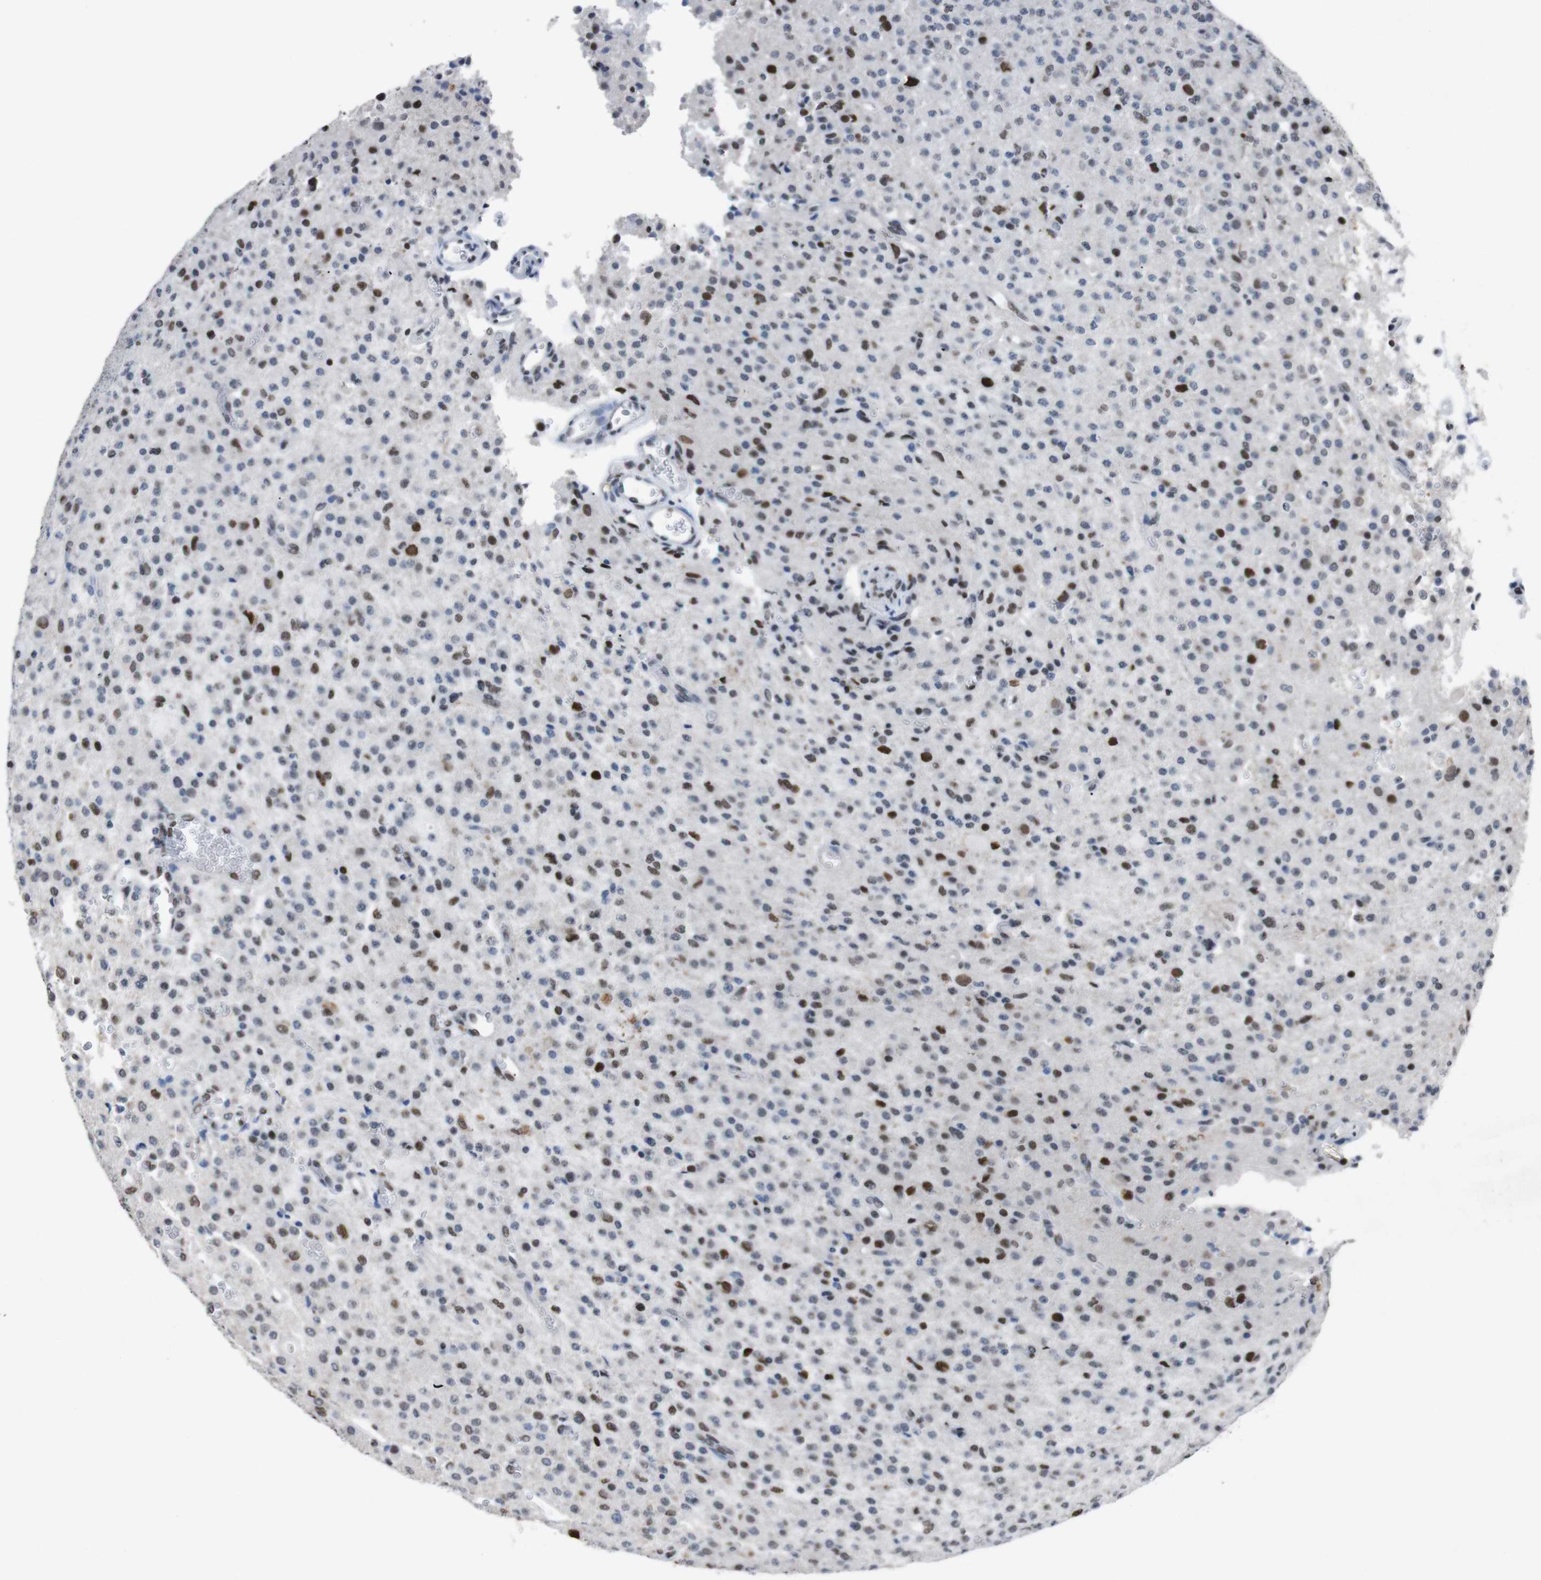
{"staining": {"intensity": "strong", "quantity": "25%-75%", "location": "nuclear"}, "tissue": "glioma", "cell_type": "Tumor cells", "image_type": "cancer", "snomed": [{"axis": "morphology", "description": "Glioma, malignant, Low grade"}, {"axis": "topography", "description": "Brain"}], "caption": "Brown immunohistochemical staining in glioma demonstrates strong nuclear staining in approximately 25%-75% of tumor cells.", "gene": "PIP4P2", "patient": {"sex": "male", "age": 38}}